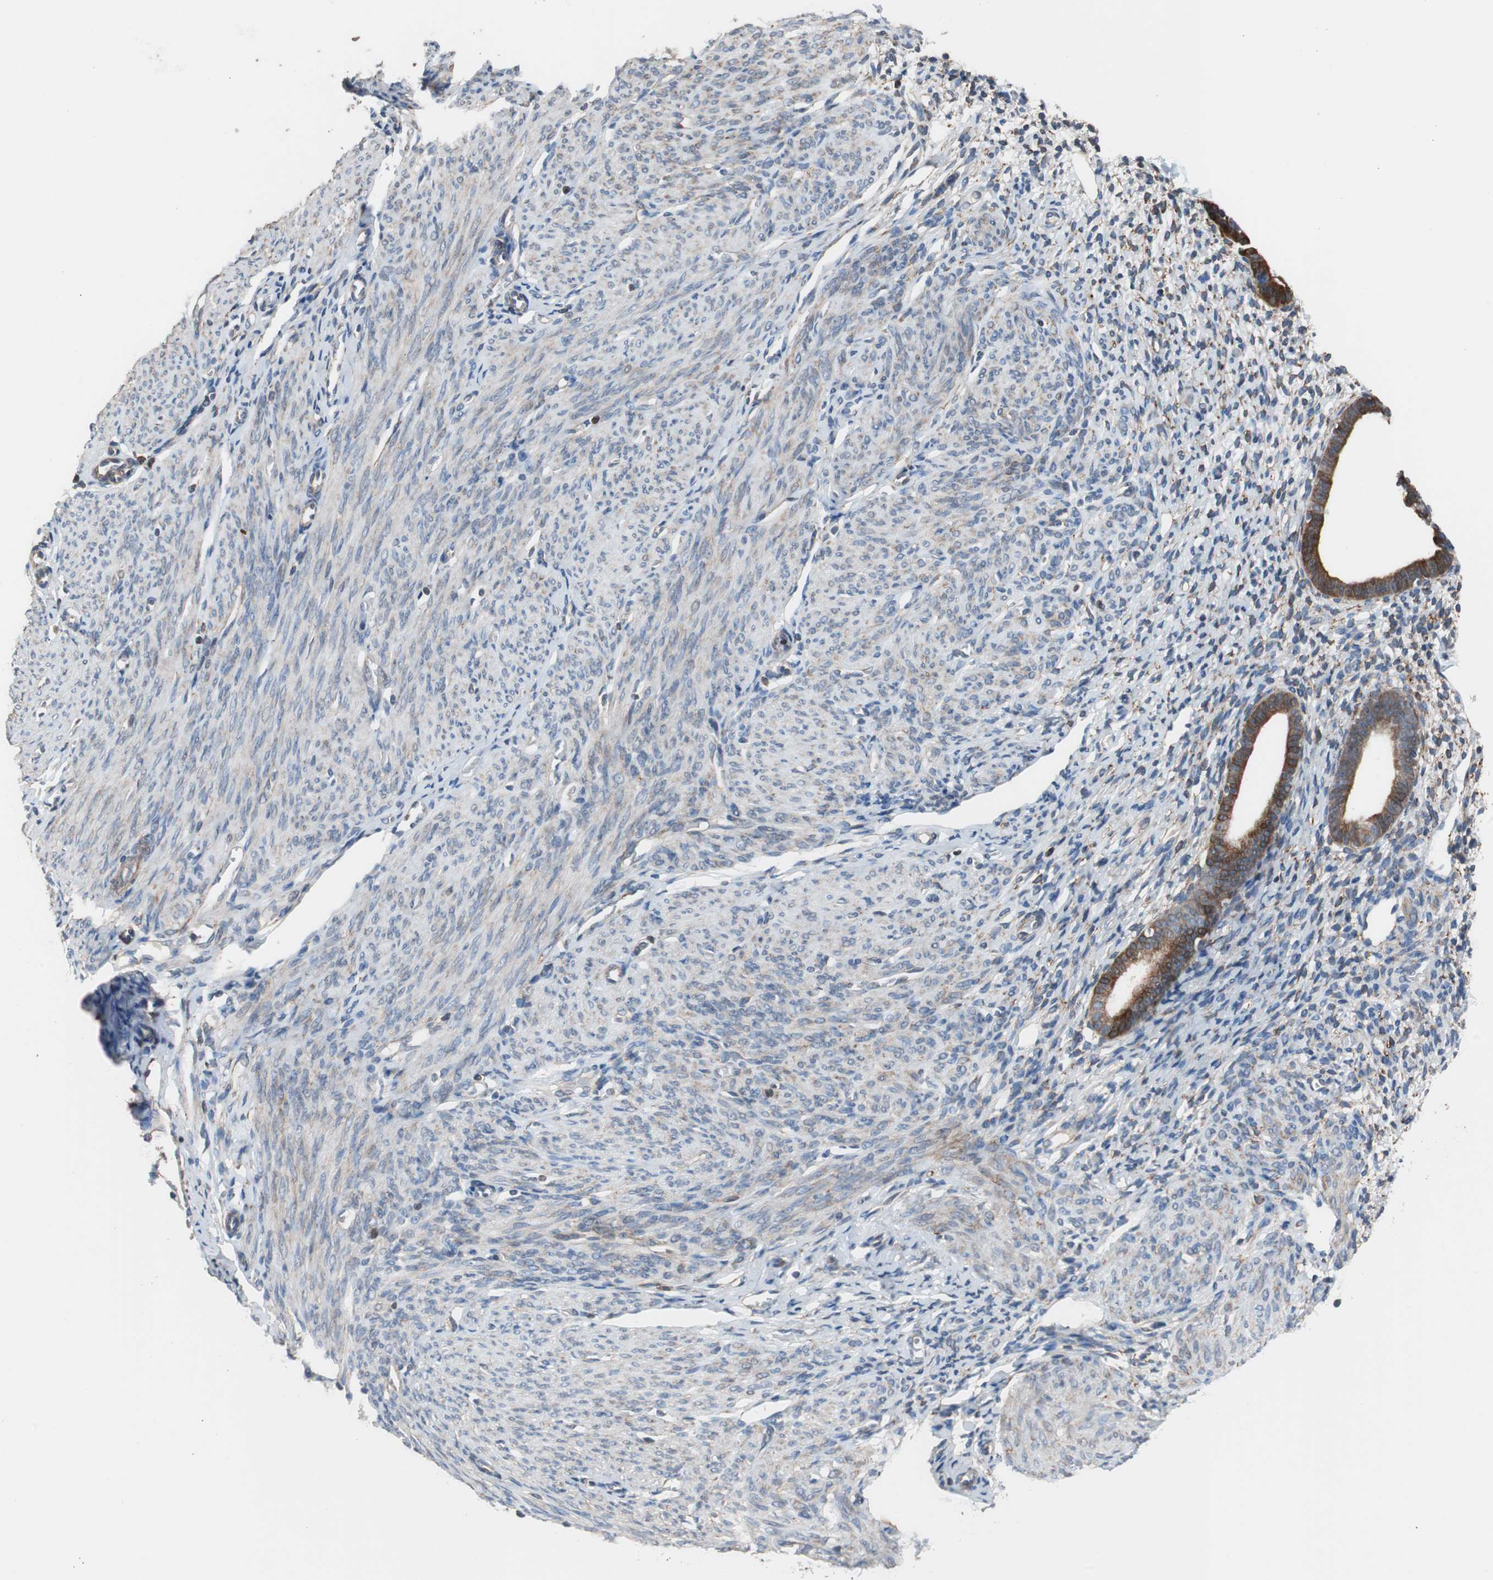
{"staining": {"intensity": "moderate", "quantity": ">75%", "location": "cytoplasmic/membranous"}, "tissue": "endometrium", "cell_type": "Cells in endometrial stroma", "image_type": "normal", "snomed": [{"axis": "morphology", "description": "Normal tissue, NOS"}, {"axis": "topography", "description": "Endometrium"}], "caption": "Brown immunohistochemical staining in unremarkable endometrium exhibits moderate cytoplasmic/membranous positivity in approximately >75% of cells in endometrial stroma.", "gene": "PBXIP1", "patient": {"sex": "female", "age": 61}}